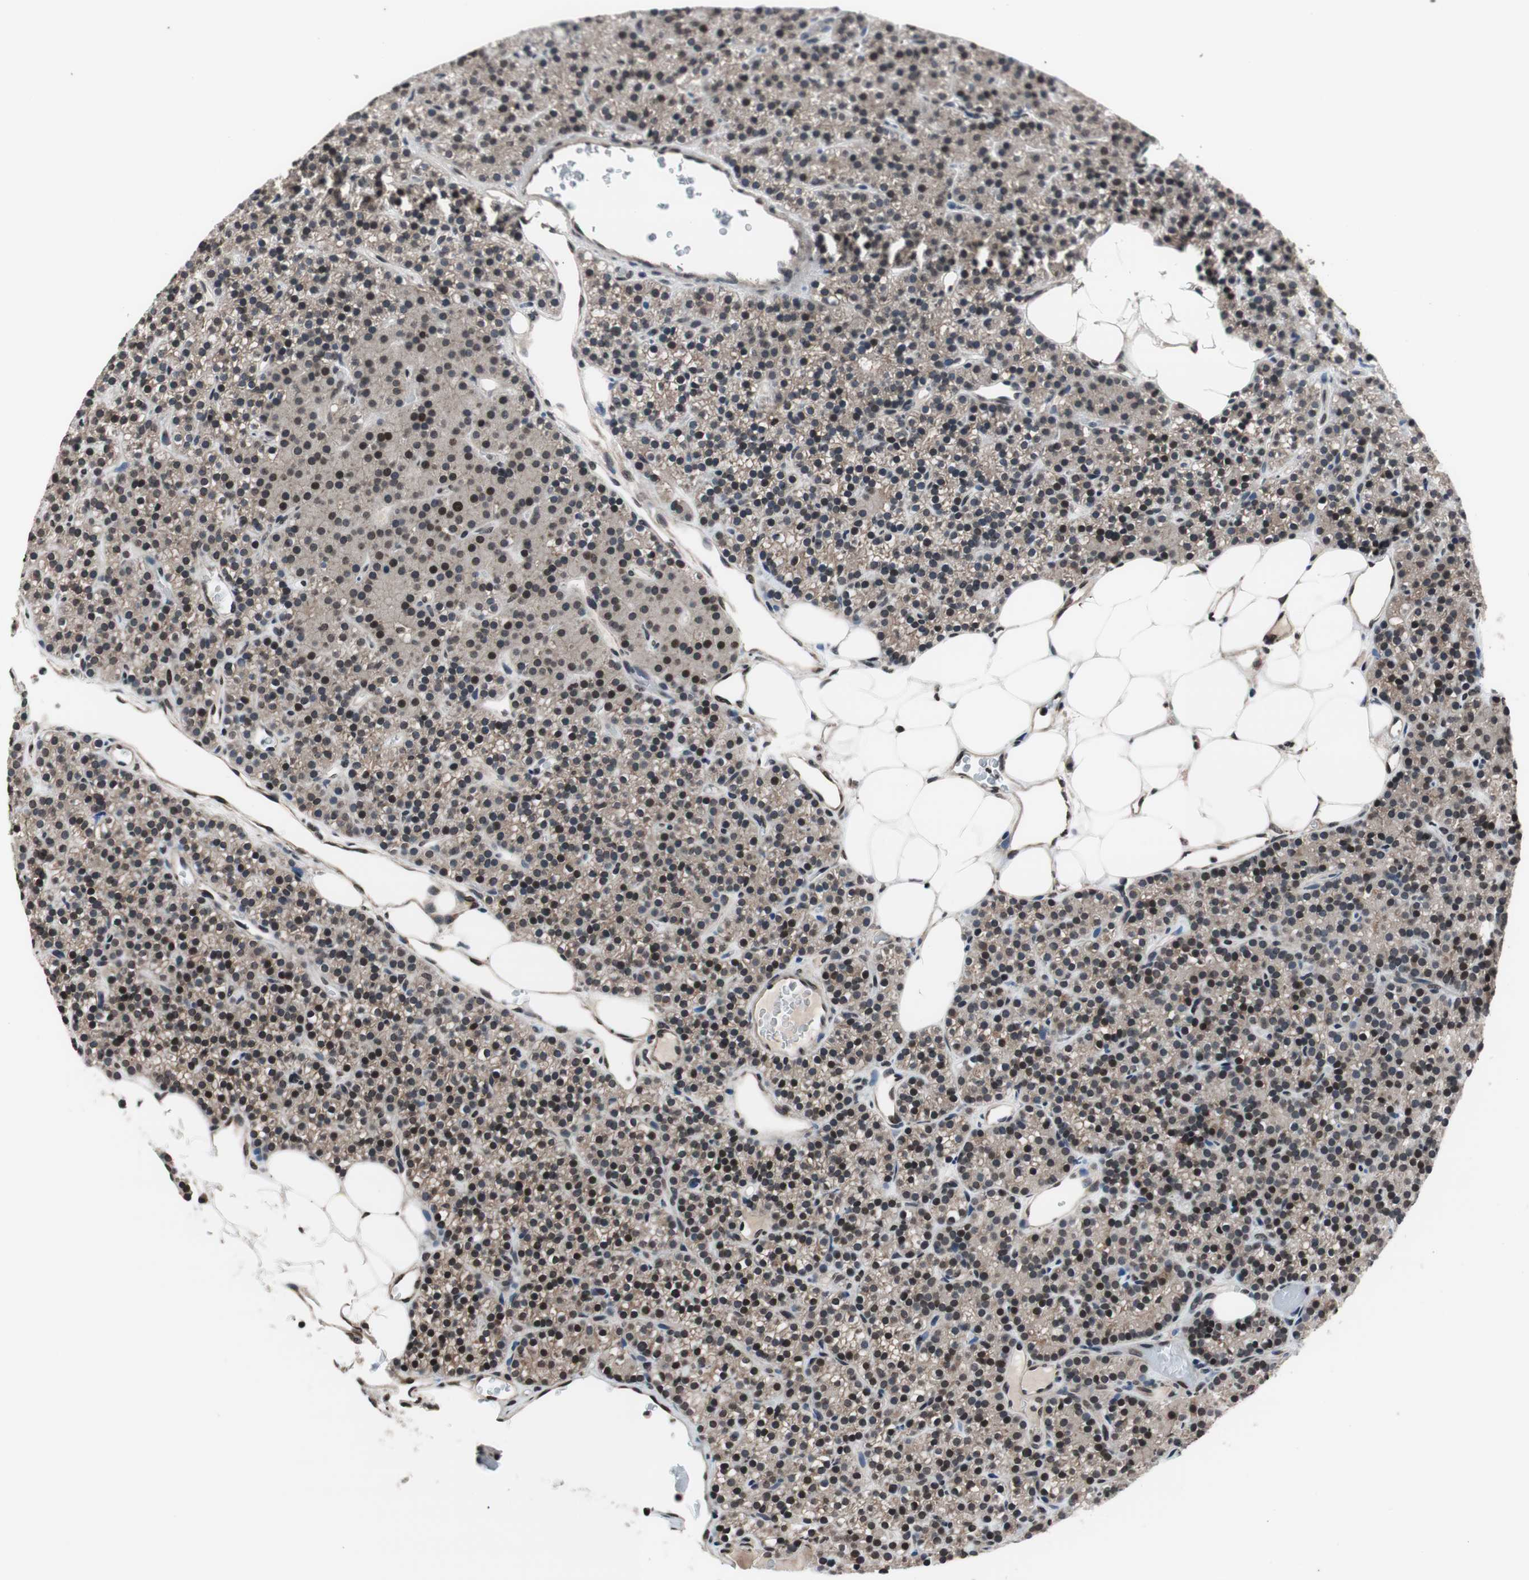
{"staining": {"intensity": "moderate", "quantity": ">75%", "location": "cytoplasmic/membranous,nuclear"}, "tissue": "parathyroid gland", "cell_type": "Glandular cells", "image_type": "normal", "snomed": [{"axis": "morphology", "description": "Normal tissue, NOS"}, {"axis": "morphology", "description": "Hyperplasia, NOS"}, {"axis": "topography", "description": "Parathyroid gland"}], "caption": "Protein analysis of normal parathyroid gland exhibits moderate cytoplasmic/membranous,nuclear positivity in approximately >75% of glandular cells.", "gene": "RFC1", "patient": {"sex": "male", "age": 44}}